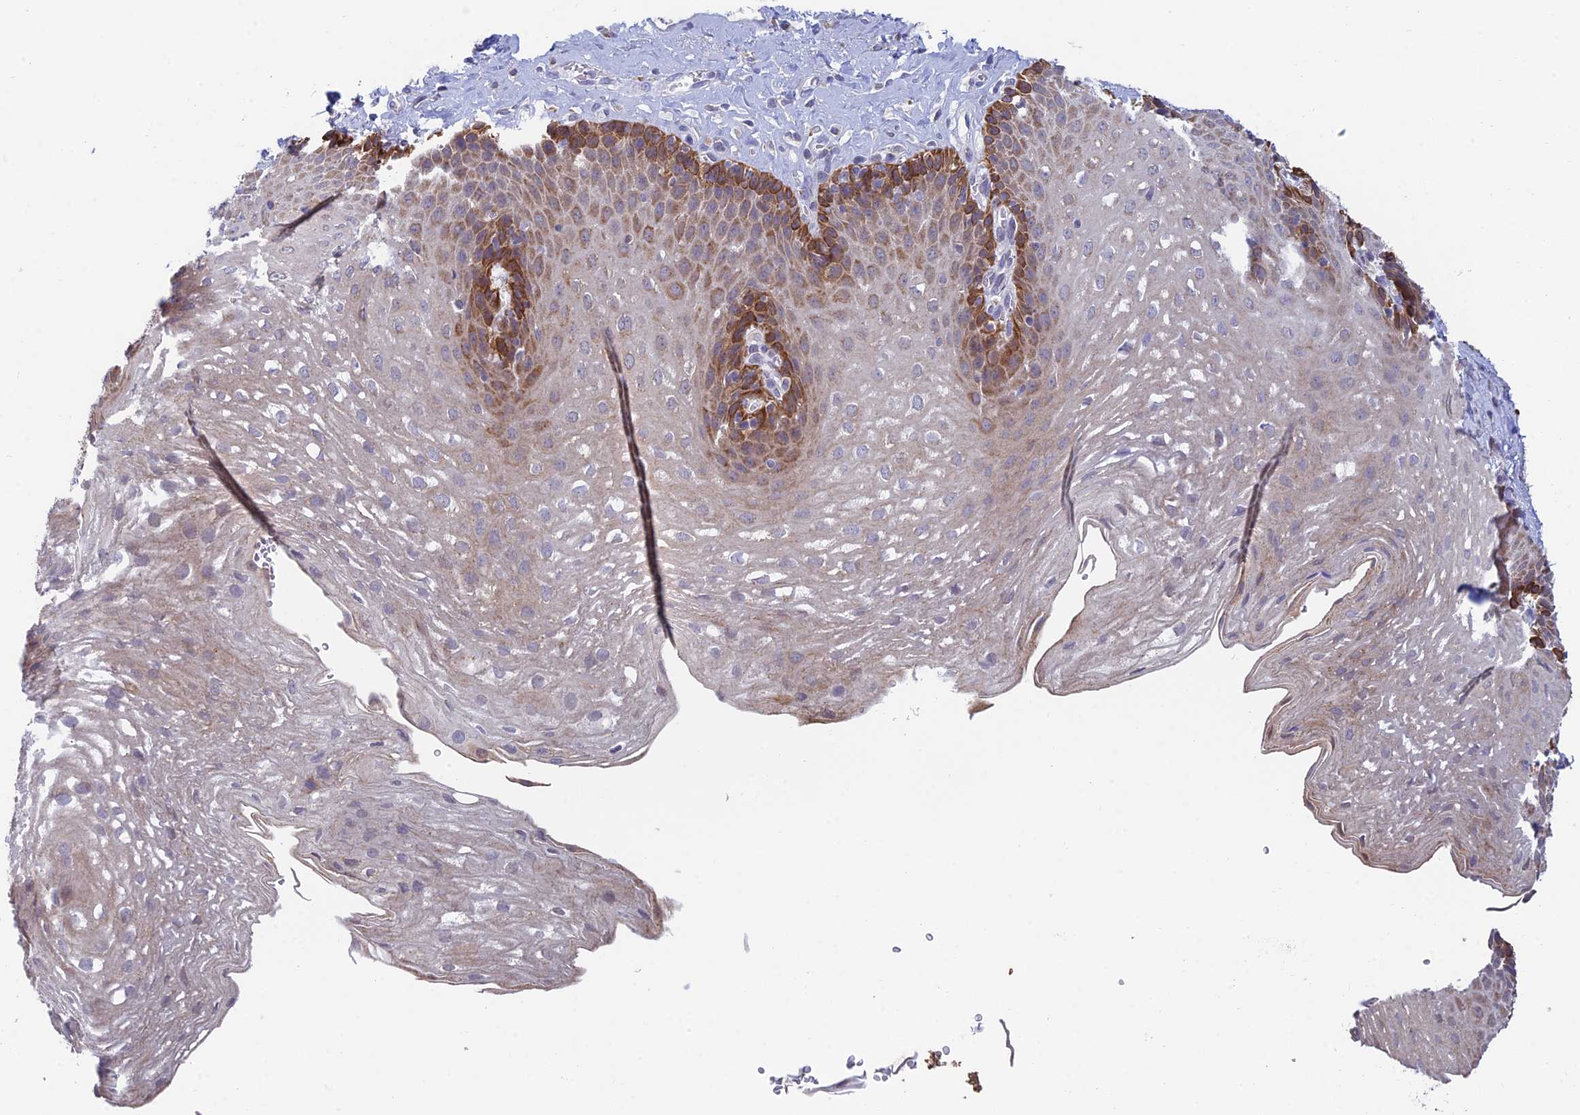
{"staining": {"intensity": "strong", "quantity": "25%-75%", "location": "cytoplasmic/membranous"}, "tissue": "esophagus", "cell_type": "Squamous epithelial cells", "image_type": "normal", "snomed": [{"axis": "morphology", "description": "Normal tissue, NOS"}, {"axis": "topography", "description": "Esophagus"}], "caption": "Protein staining by immunohistochemistry (IHC) exhibits strong cytoplasmic/membranous staining in about 25%-75% of squamous epithelial cells in normal esophagus. (brown staining indicates protein expression, while blue staining denotes nuclei).", "gene": "REXO5", "patient": {"sex": "female", "age": 66}}